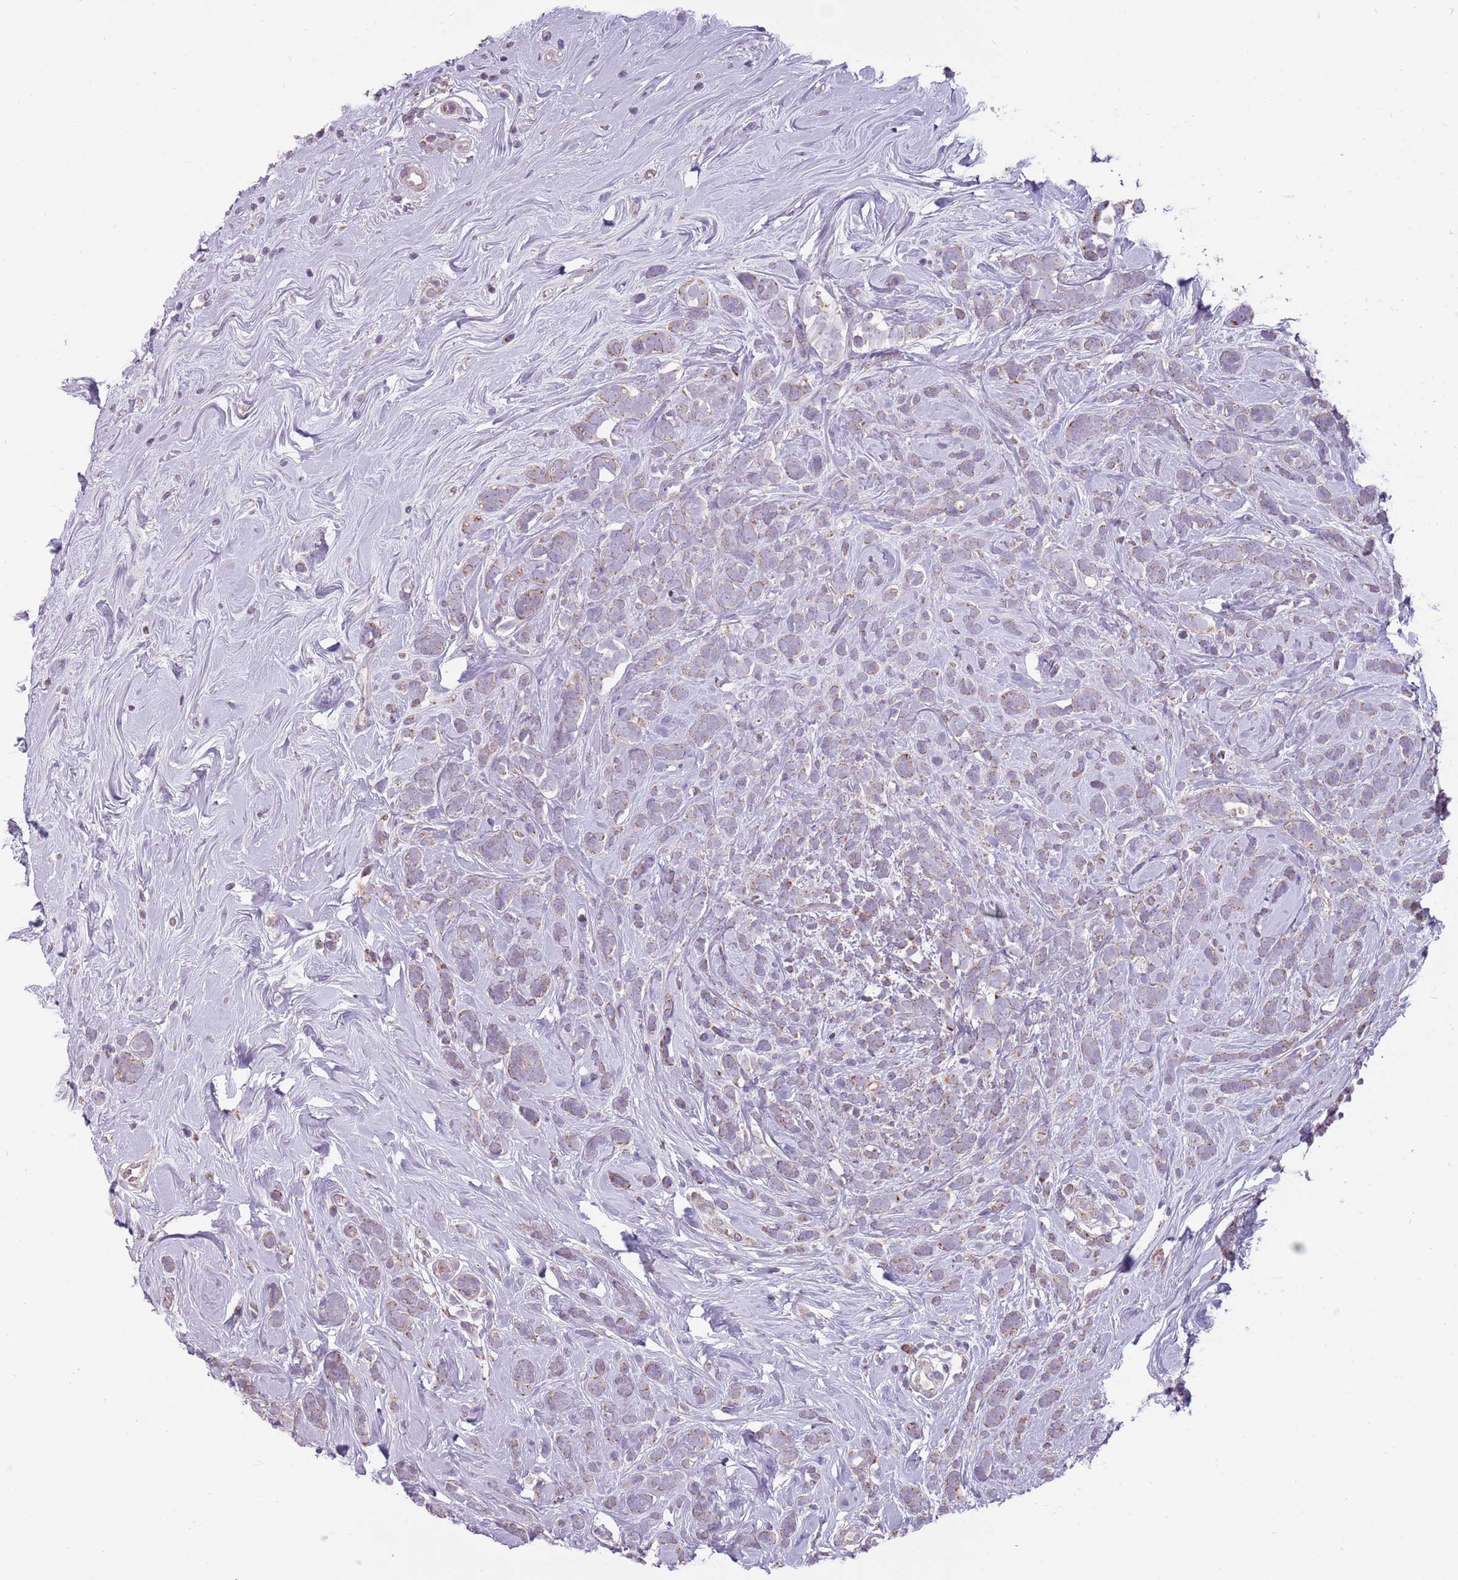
{"staining": {"intensity": "weak", "quantity": ">75%", "location": "cytoplasmic/membranous"}, "tissue": "breast cancer", "cell_type": "Tumor cells", "image_type": "cancer", "snomed": [{"axis": "morphology", "description": "Lobular carcinoma"}, {"axis": "topography", "description": "Breast"}], "caption": "Breast cancer (lobular carcinoma) was stained to show a protein in brown. There is low levels of weak cytoplasmic/membranous expression in approximately >75% of tumor cells. (Stains: DAB in brown, nuclei in blue, Microscopy: brightfield microscopy at high magnification).", "gene": "ZNF530", "patient": {"sex": "female", "age": 58}}